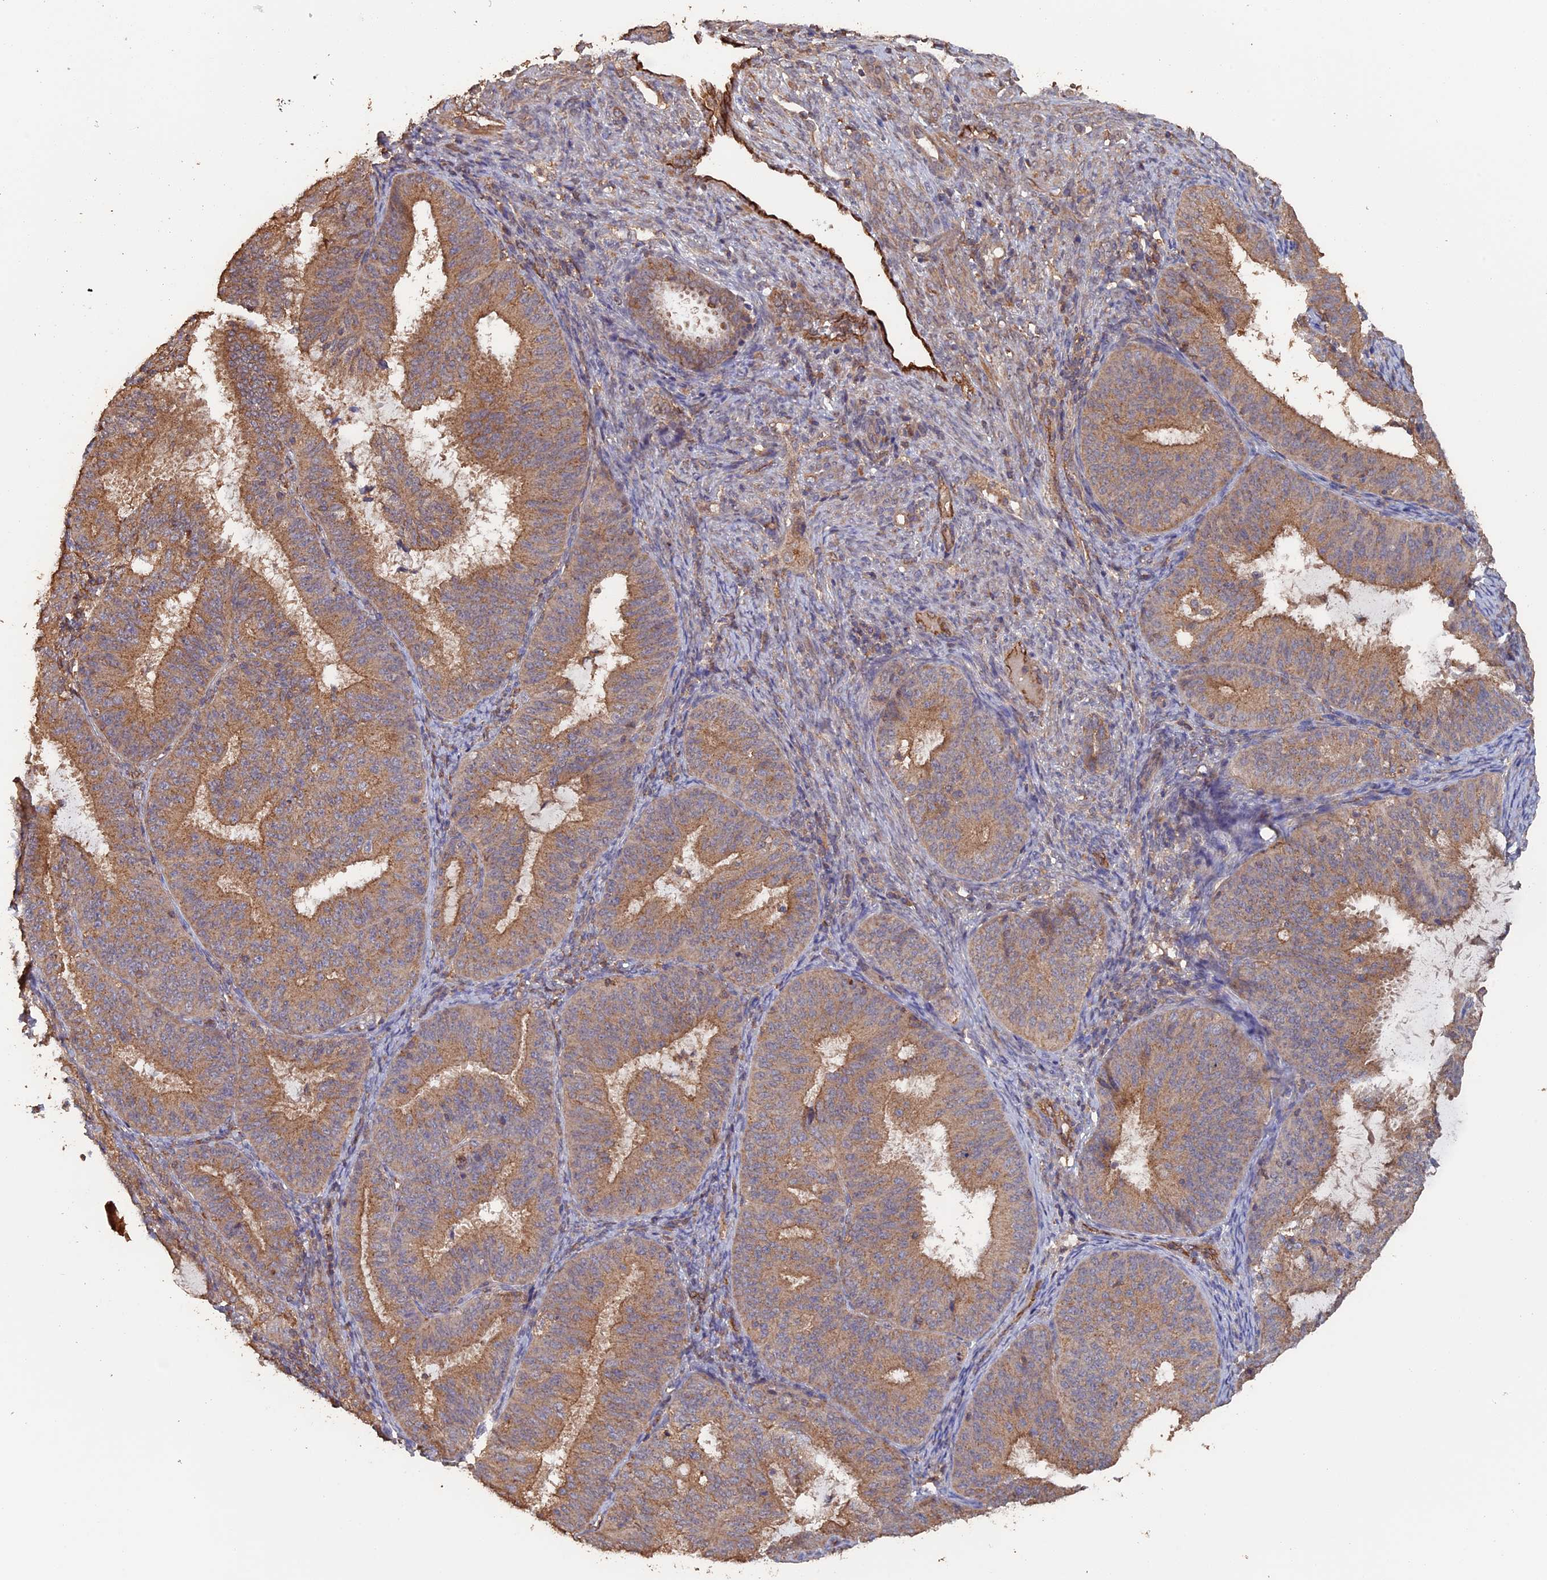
{"staining": {"intensity": "moderate", "quantity": ">75%", "location": "cytoplasmic/membranous"}, "tissue": "endometrial cancer", "cell_type": "Tumor cells", "image_type": "cancer", "snomed": [{"axis": "morphology", "description": "Adenocarcinoma, NOS"}, {"axis": "topography", "description": "Endometrium"}], "caption": "Immunohistochemistry (IHC) histopathology image of neoplastic tissue: human endometrial cancer stained using IHC shows medium levels of moderate protein expression localized specifically in the cytoplasmic/membranous of tumor cells, appearing as a cytoplasmic/membranous brown color.", "gene": "PIGQ", "patient": {"sex": "female", "age": 51}}